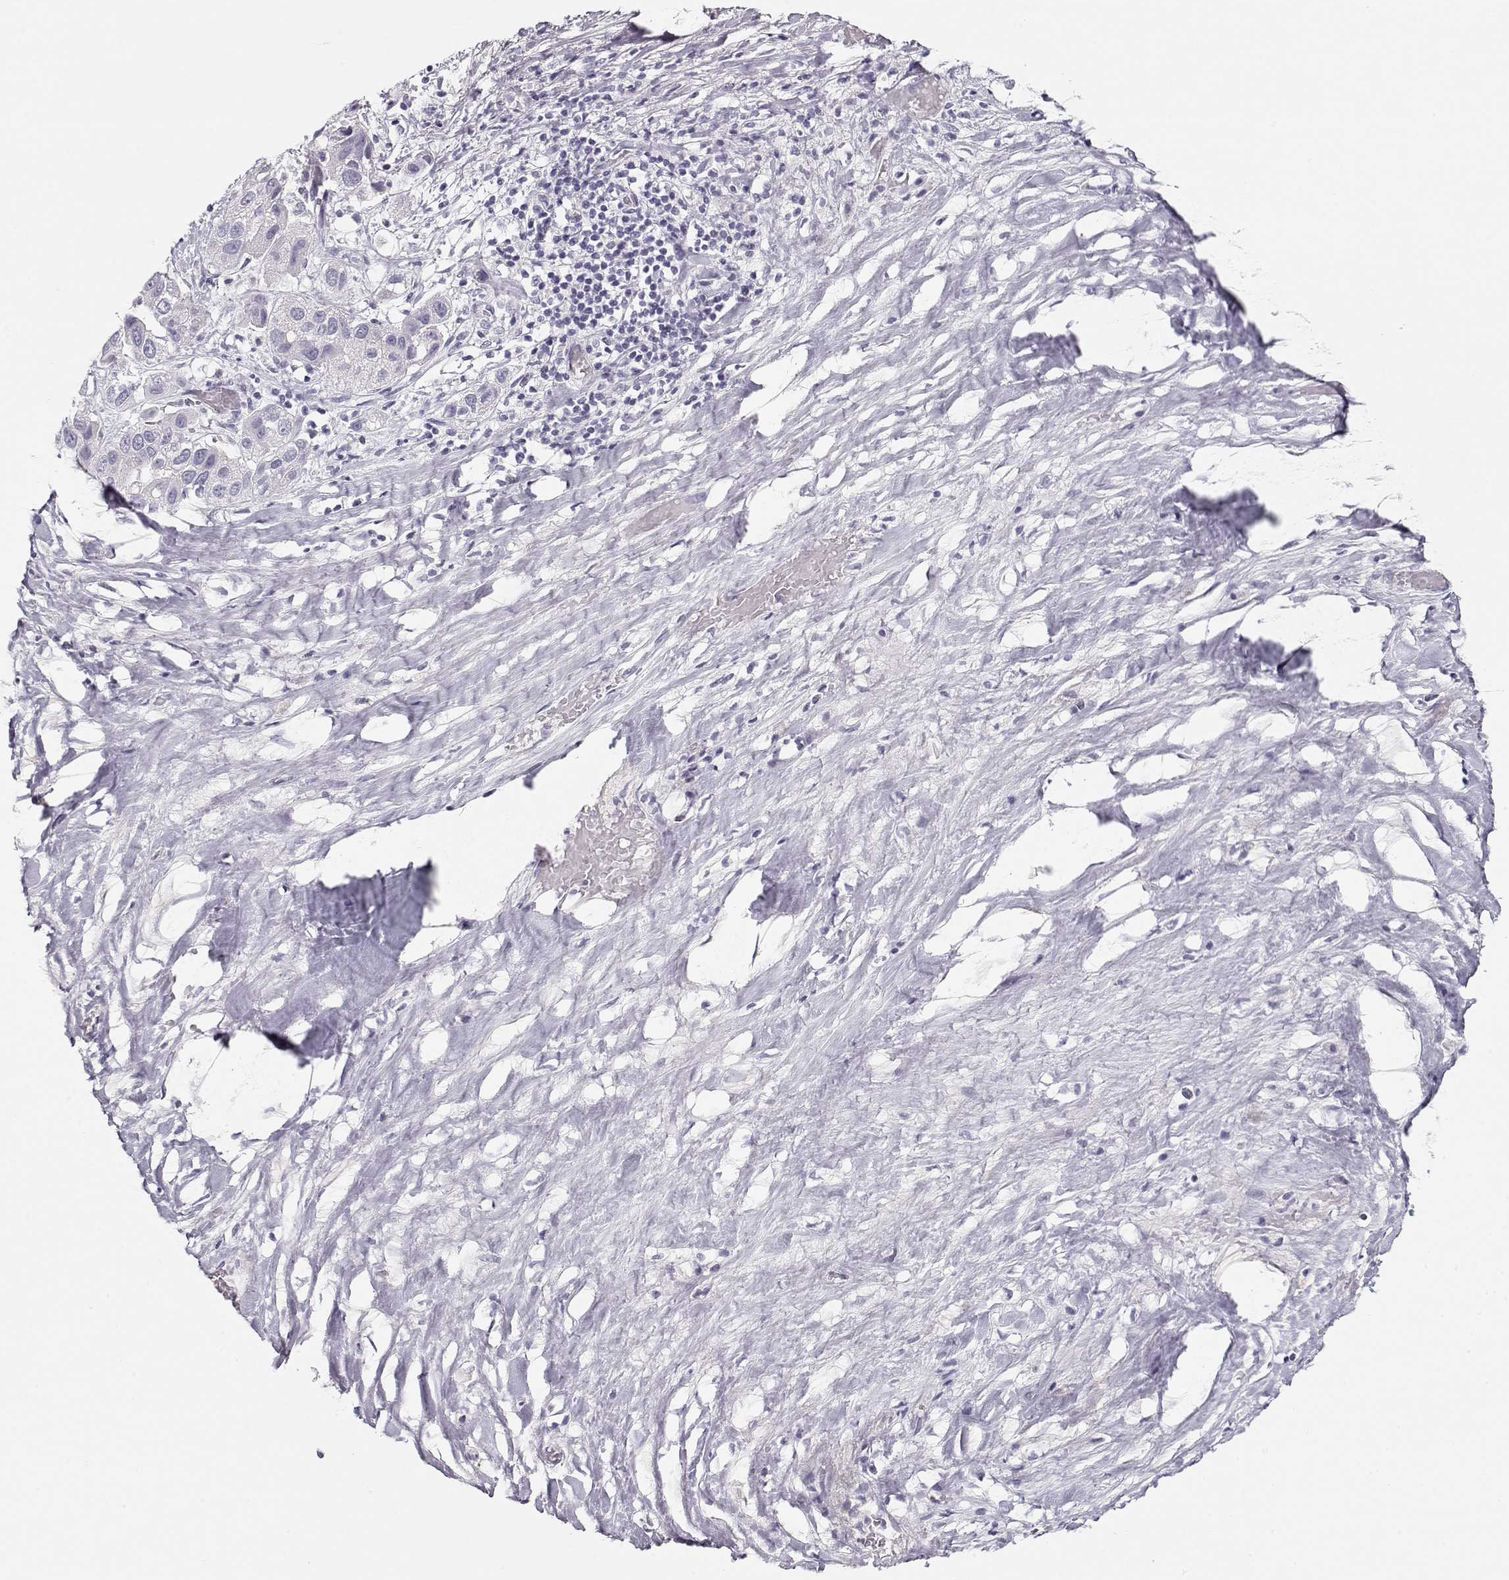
{"staining": {"intensity": "negative", "quantity": "none", "location": "none"}, "tissue": "liver cancer", "cell_type": "Tumor cells", "image_type": "cancer", "snomed": [{"axis": "morphology", "description": "Cholangiocarcinoma"}, {"axis": "topography", "description": "Liver"}], "caption": "Human liver cholangiocarcinoma stained for a protein using immunohistochemistry displays no positivity in tumor cells.", "gene": "CRX", "patient": {"sex": "female", "age": 52}}